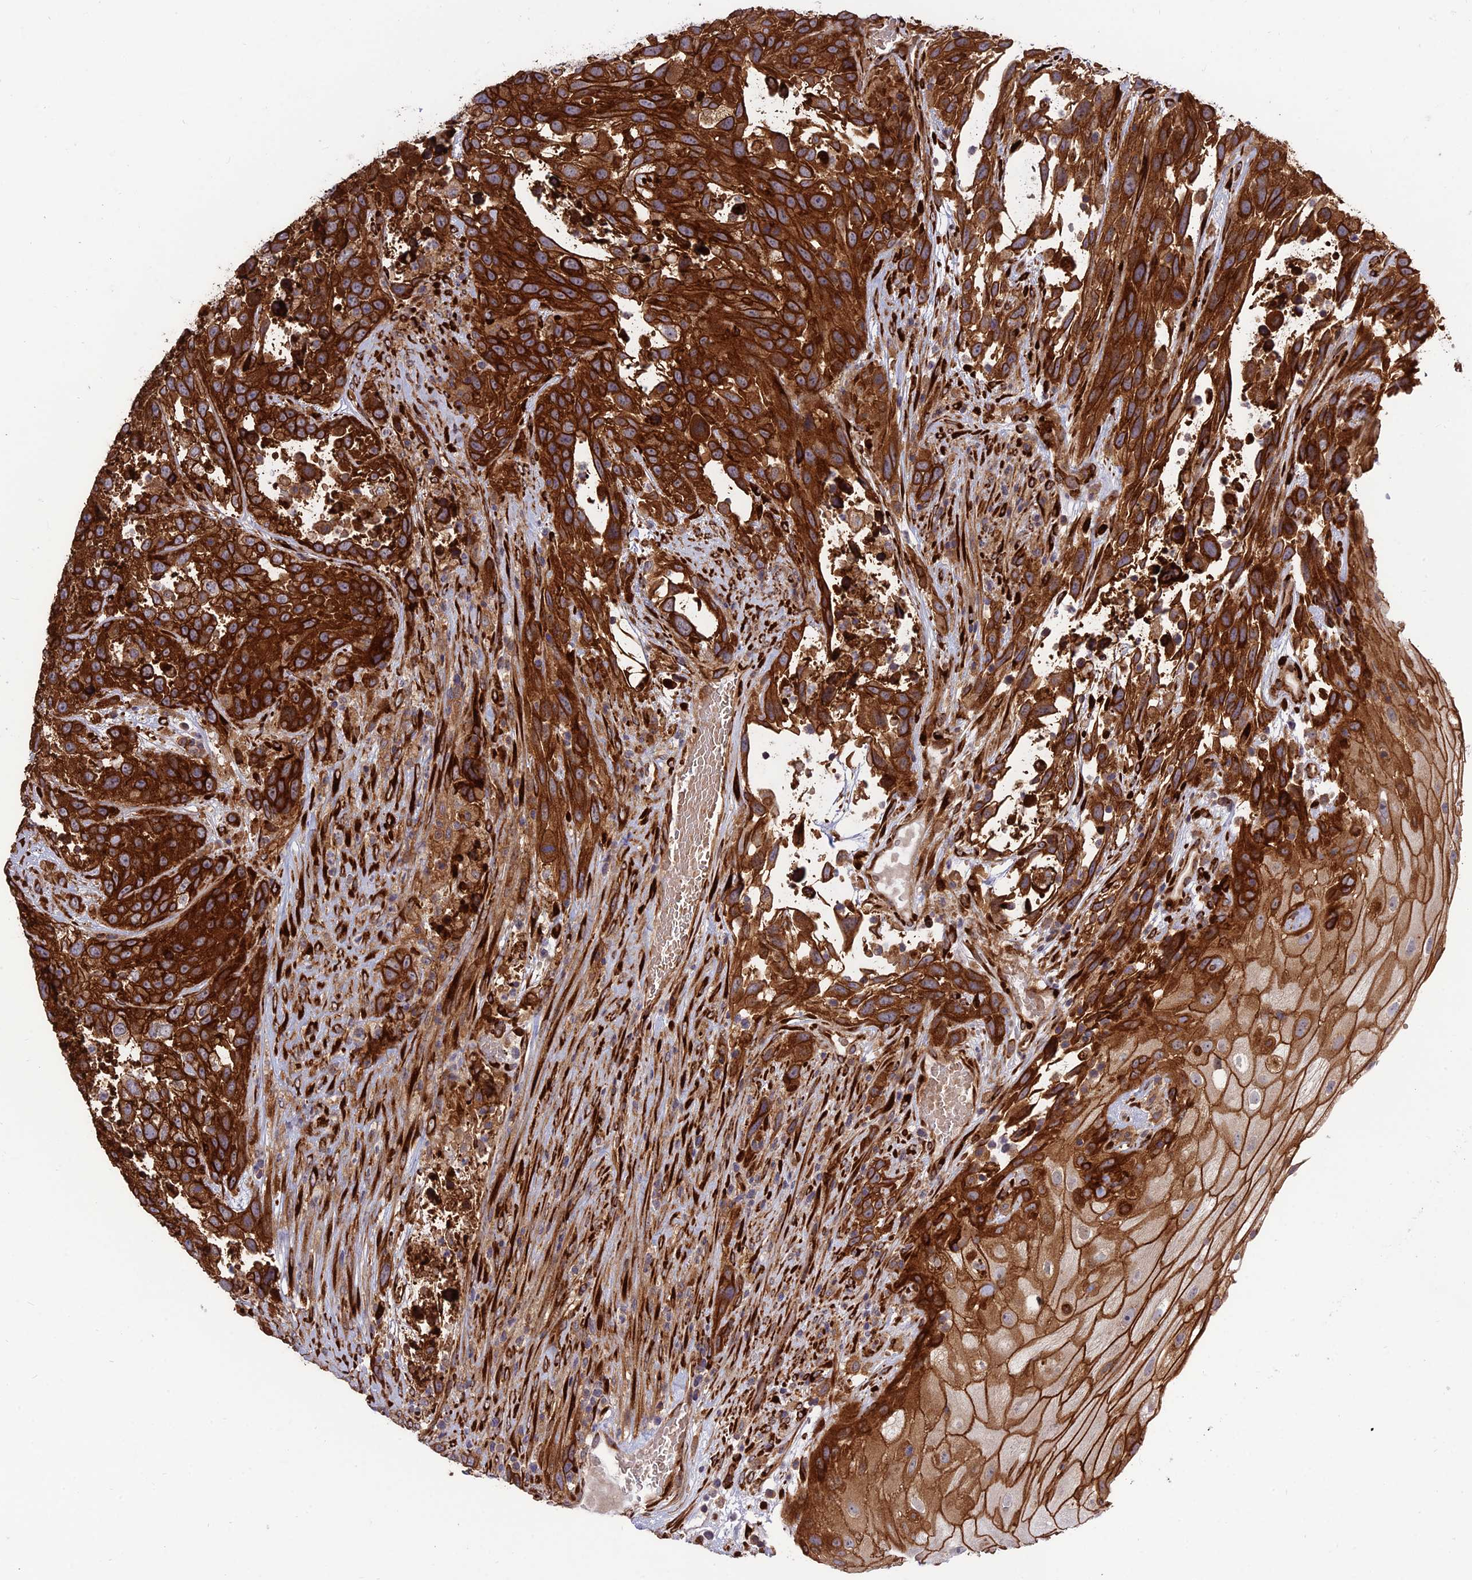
{"staining": {"intensity": "strong", "quantity": ">75%", "location": "cytoplasmic/membranous"}, "tissue": "urothelial cancer", "cell_type": "Tumor cells", "image_type": "cancer", "snomed": [{"axis": "morphology", "description": "Urothelial carcinoma, High grade"}, {"axis": "topography", "description": "Urinary bladder"}], "caption": "Immunohistochemical staining of high-grade urothelial carcinoma exhibits strong cytoplasmic/membranous protein expression in about >75% of tumor cells.", "gene": "CRTAP", "patient": {"sex": "female", "age": 70}}